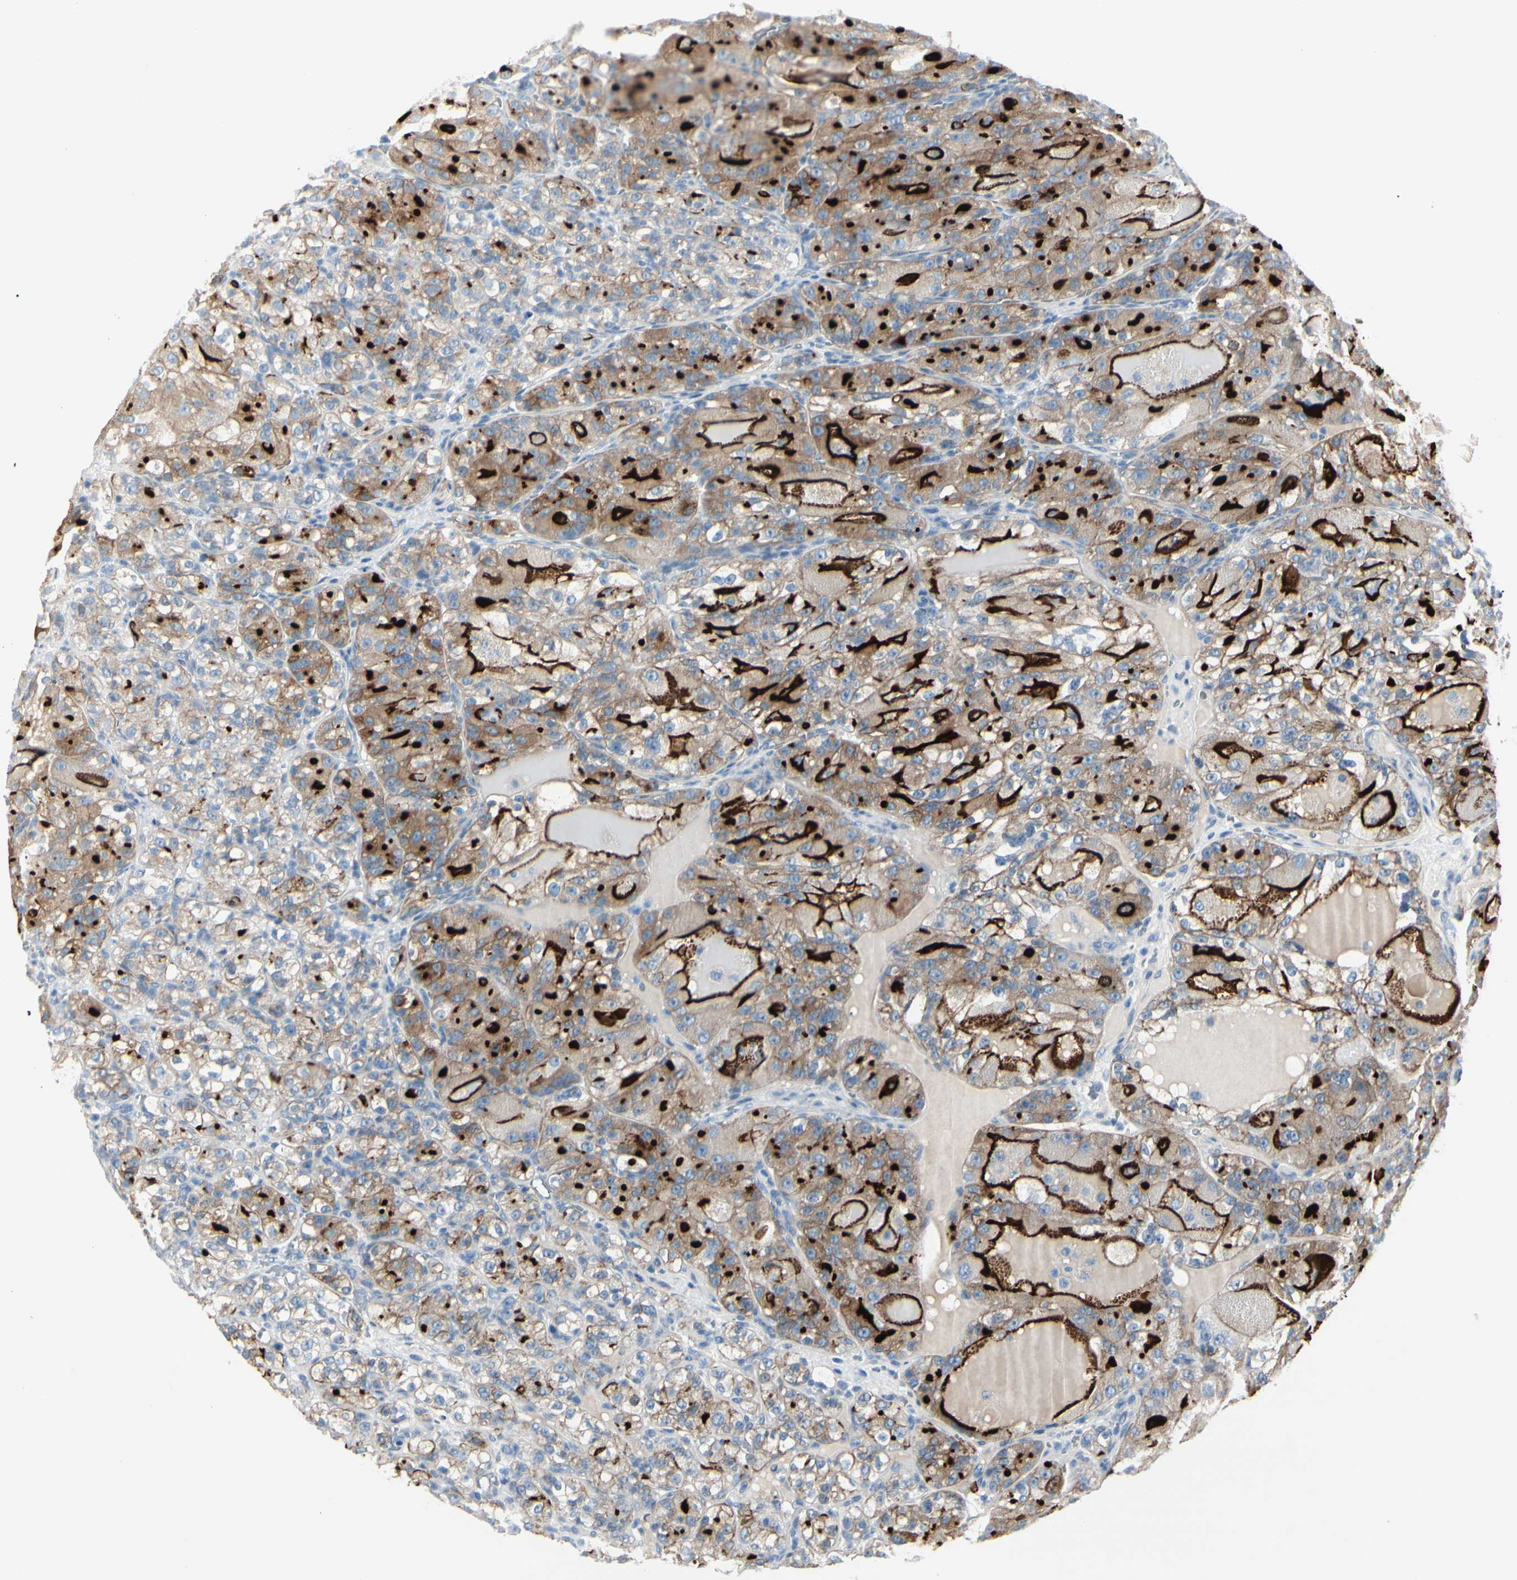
{"staining": {"intensity": "strong", "quantity": "25%-75%", "location": "cytoplasmic/membranous"}, "tissue": "renal cancer", "cell_type": "Tumor cells", "image_type": "cancer", "snomed": [{"axis": "morphology", "description": "Normal tissue, NOS"}, {"axis": "morphology", "description": "Adenocarcinoma, NOS"}, {"axis": "topography", "description": "Kidney"}], "caption": "A high-resolution histopathology image shows IHC staining of renal adenocarcinoma, which shows strong cytoplasmic/membranous staining in approximately 25%-75% of tumor cells.", "gene": "CDHR5", "patient": {"sex": "male", "age": 61}}